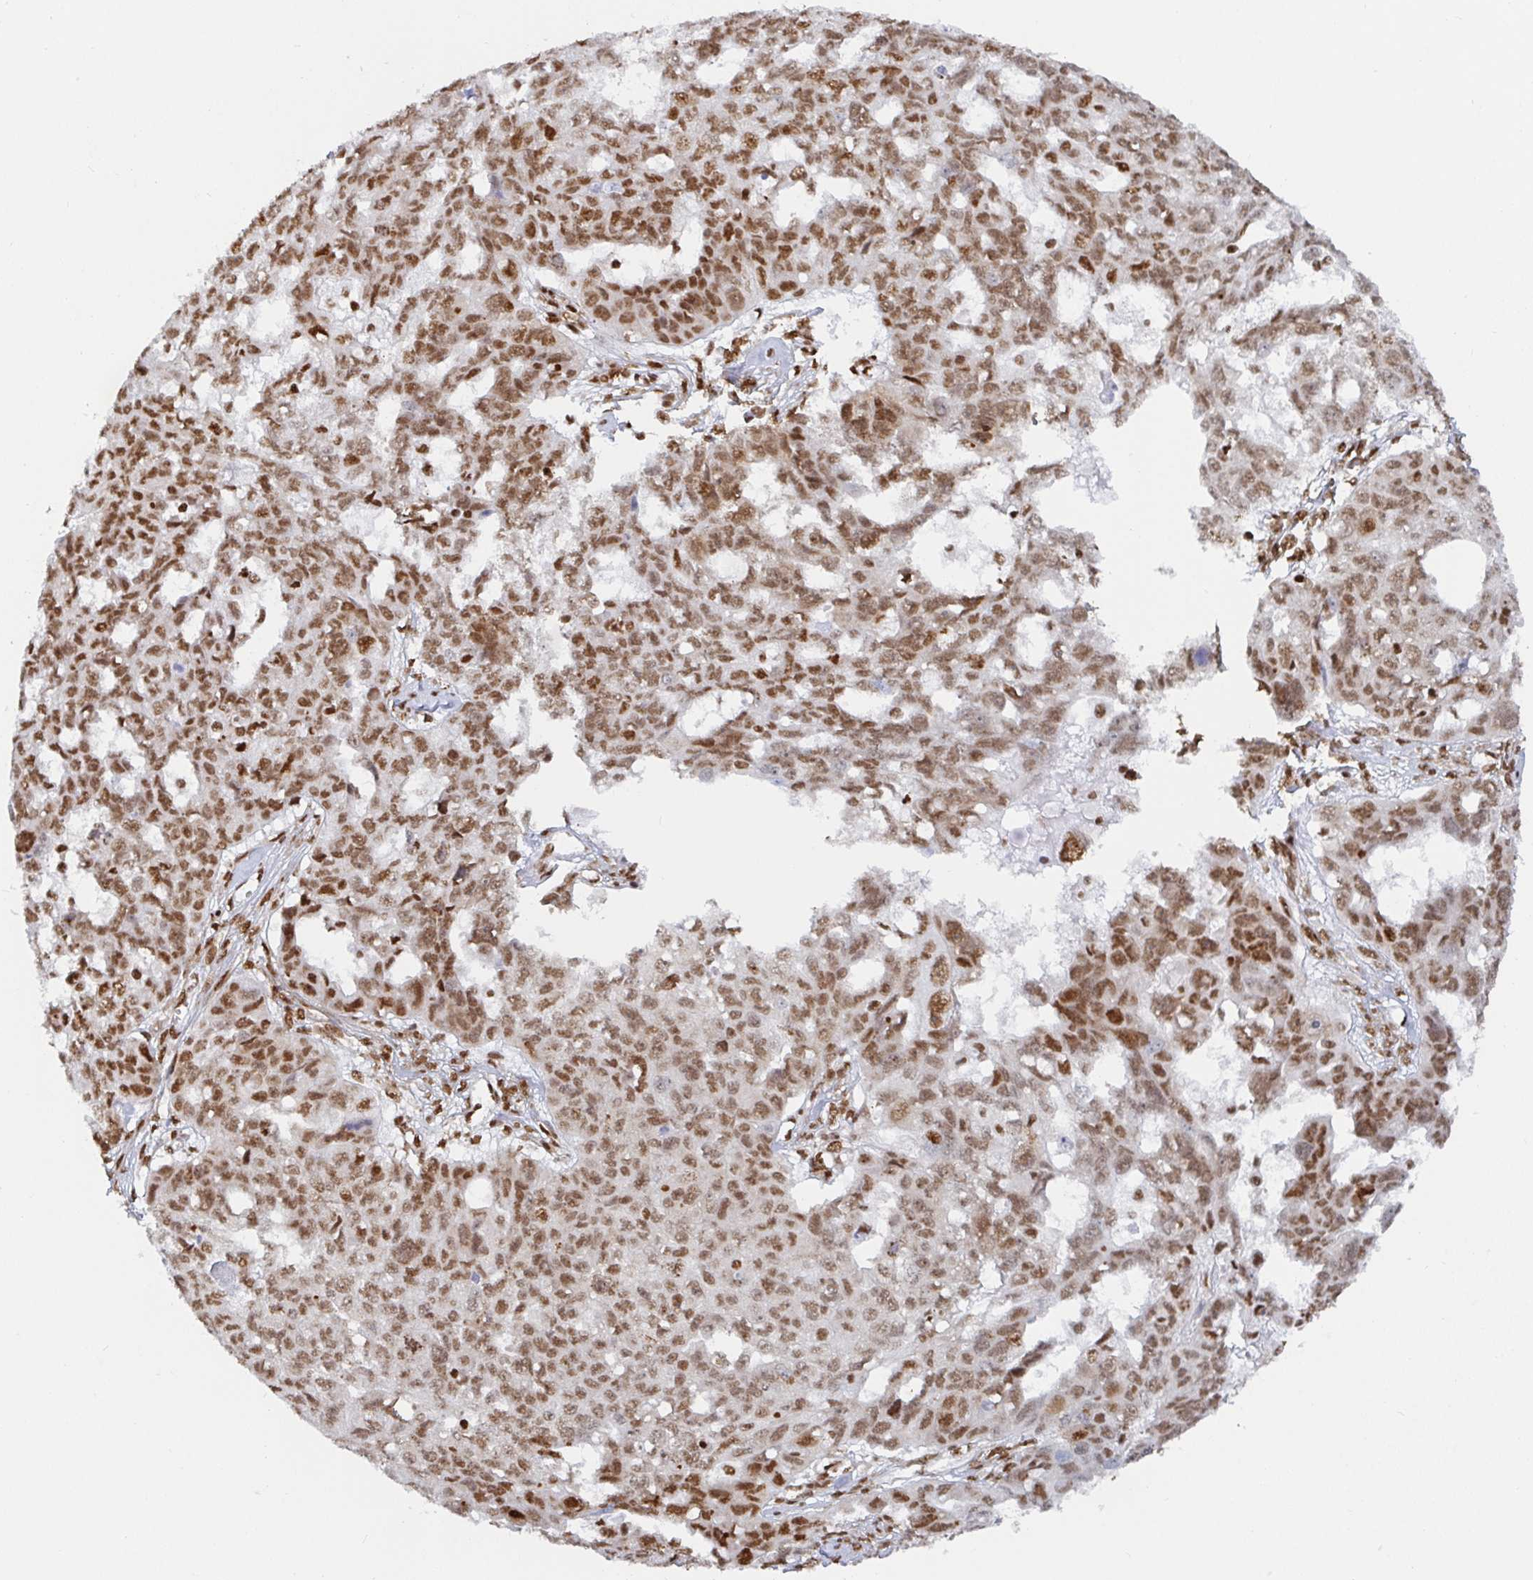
{"staining": {"intensity": "strong", "quantity": ">75%", "location": "nuclear"}, "tissue": "ovarian cancer", "cell_type": "Tumor cells", "image_type": "cancer", "snomed": [{"axis": "morphology", "description": "Carcinoma, endometroid"}, {"axis": "topography", "description": "Ovary"}], "caption": "Immunohistochemical staining of human ovarian endometroid carcinoma shows high levels of strong nuclear positivity in approximately >75% of tumor cells. (brown staining indicates protein expression, while blue staining denotes nuclei).", "gene": "EWSR1", "patient": {"sex": "female", "age": 70}}